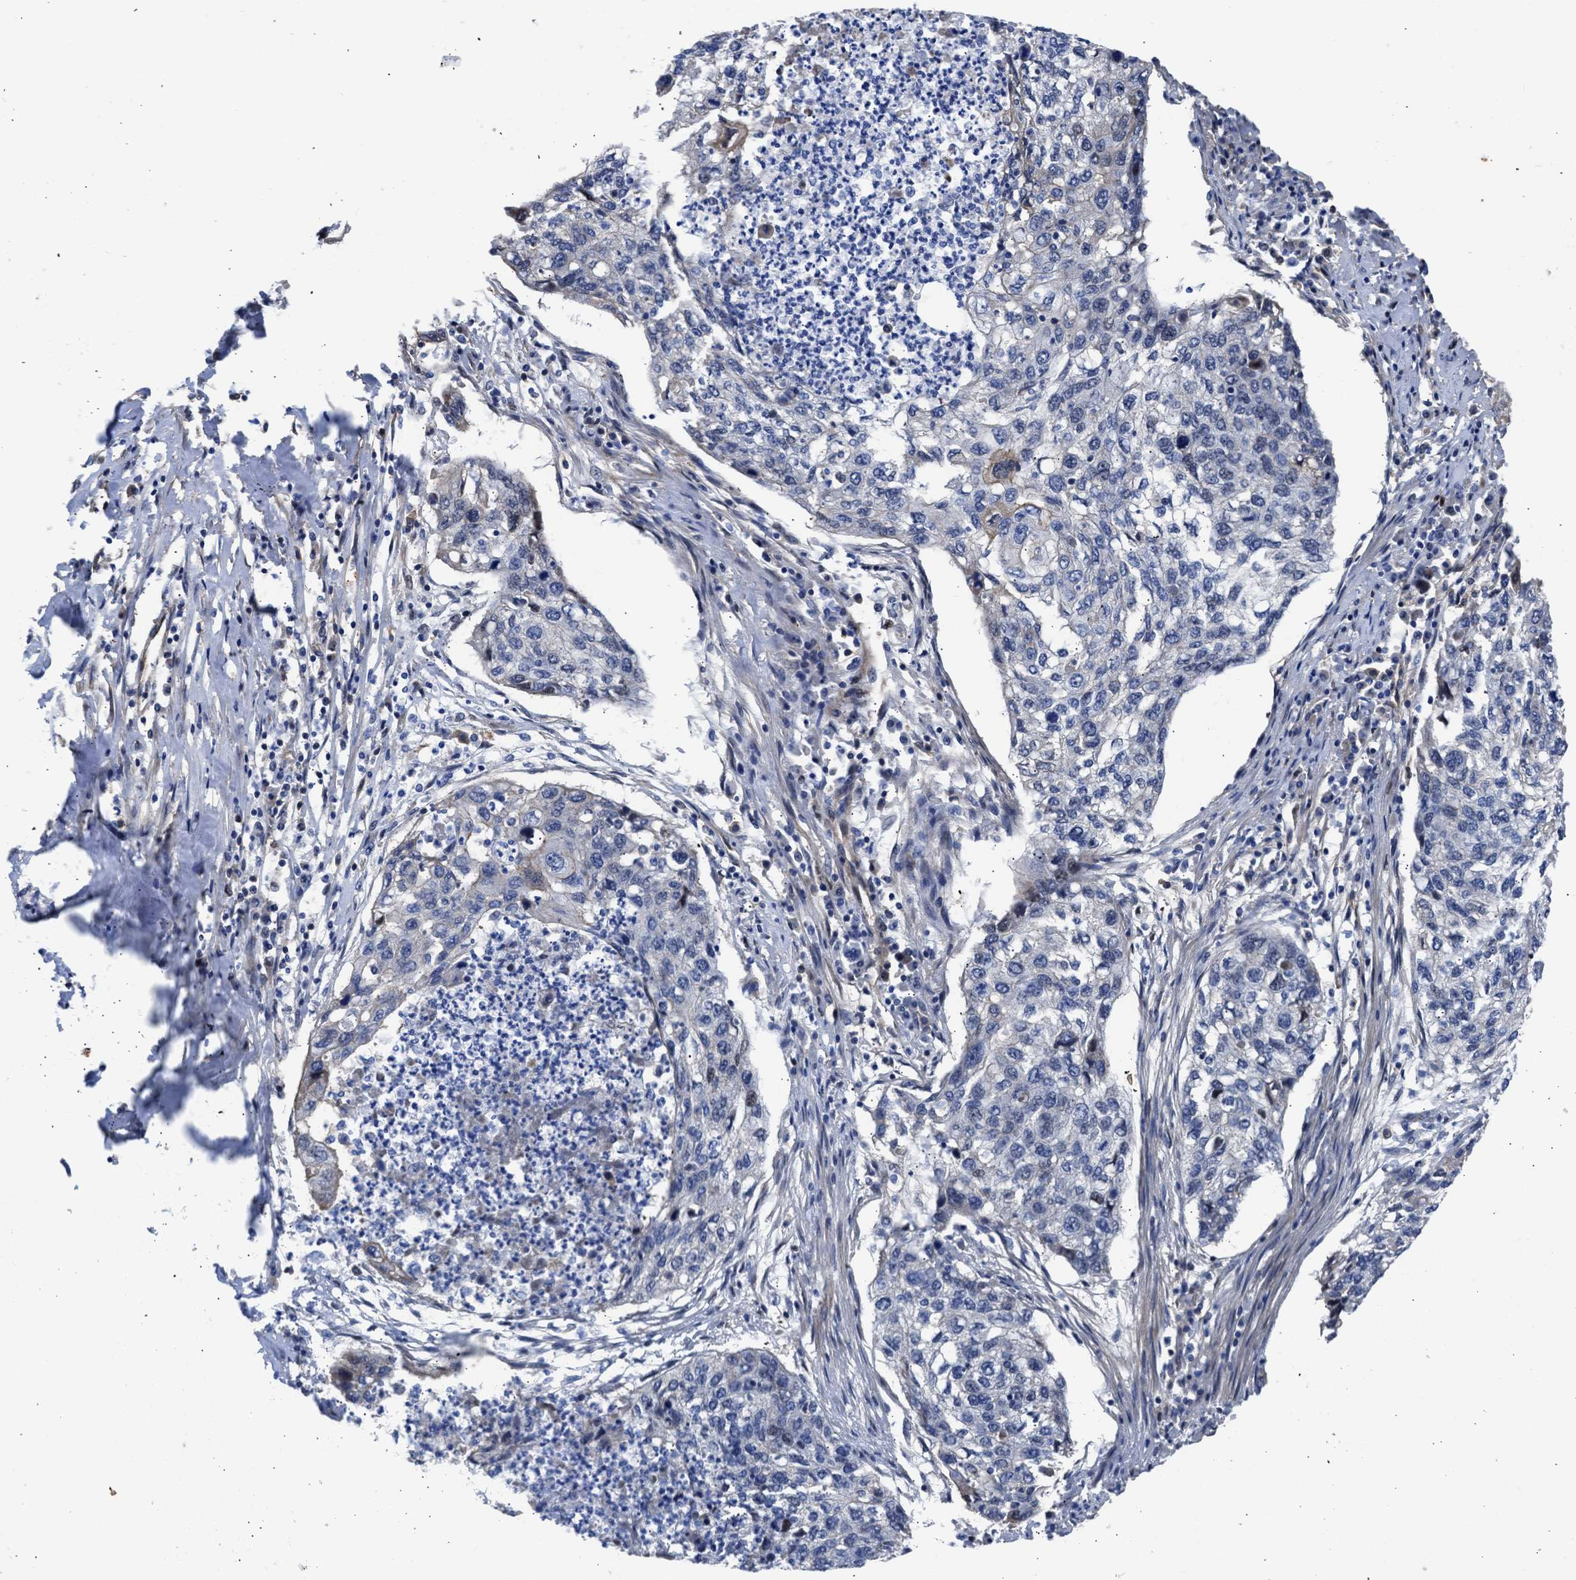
{"staining": {"intensity": "negative", "quantity": "none", "location": "none"}, "tissue": "lung cancer", "cell_type": "Tumor cells", "image_type": "cancer", "snomed": [{"axis": "morphology", "description": "Squamous cell carcinoma, NOS"}, {"axis": "topography", "description": "Lung"}], "caption": "This is an immunohistochemistry image of lung cancer. There is no positivity in tumor cells.", "gene": "MAS1L", "patient": {"sex": "female", "age": 63}}